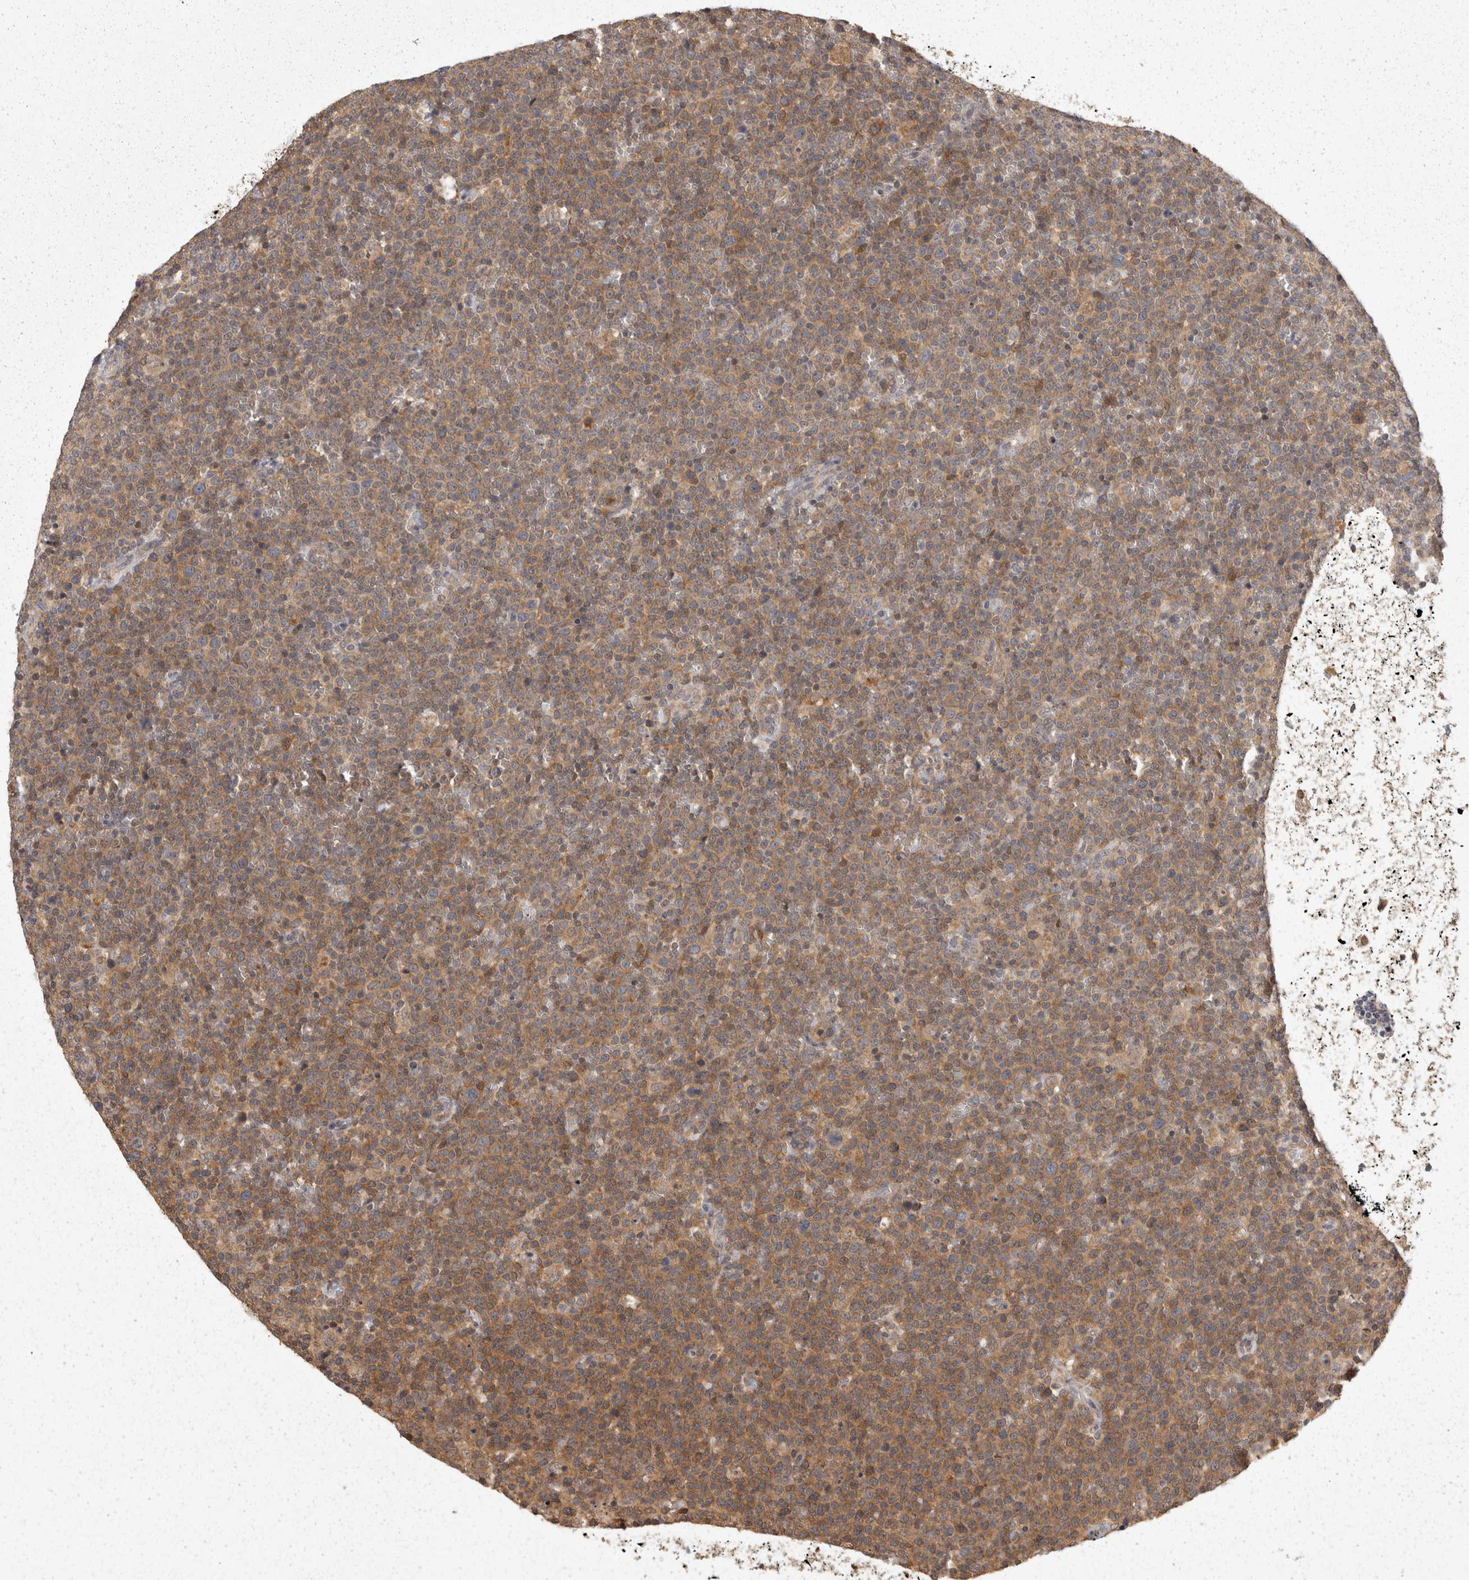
{"staining": {"intensity": "weak", "quantity": ">75%", "location": "cytoplasmic/membranous"}, "tissue": "lymphoma", "cell_type": "Tumor cells", "image_type": "cancer", "snomed": [{"axis": "morphology", "description": "Malignant lymphoma, non-Hodgkin's type, High grade"}, {"axis": "topography", "description": "Lymph node"}], "caption": "Protein expression analysis of human malignant lymphoma, non-Hodgkin's type (high-grade) reveals weak cytoplasmic/membranous positivity in approximately >75% of tumor cells.", "gene": "ACAT2", "patient": {"sex": "male", "age": 61}}